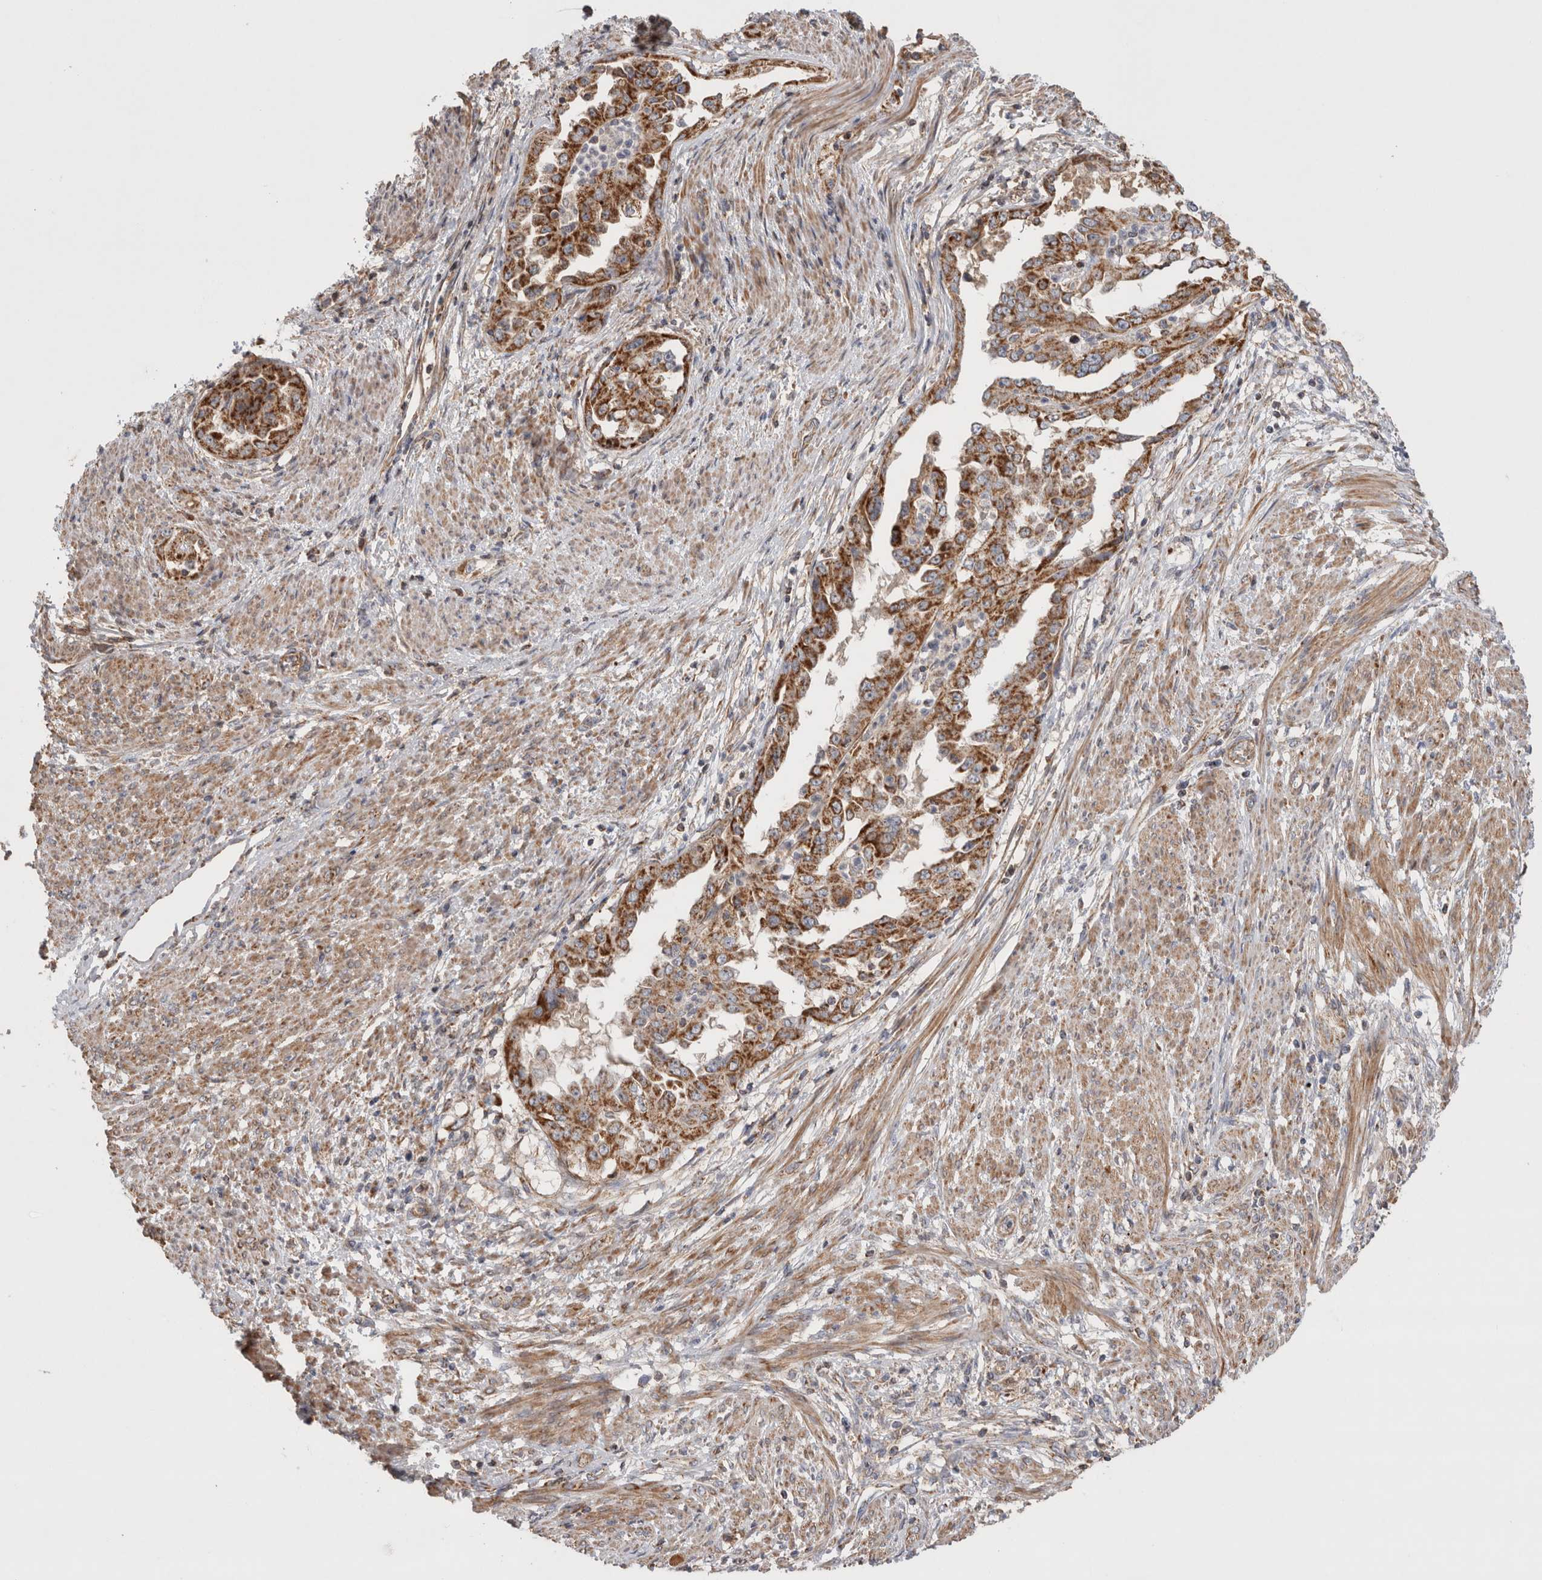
{"staining": {"intensity": "strong", "quantity": ">75%", "location": "cytoplasmic/membranous"}, "tissue": "endometrial cancer", "cell_type": "Tumor cells", "image_type": "cancer", "snomed": [{"axis": "morphology", "description": "Adenocarcinoma, NOS"}, {"axis": "topography", "description": "Endometrium"}], "caption": "The image demonstrates staining of endometrial adenocarcinoma, revealing strong cytoplasmic/membranous protein positivity (brown color) within tumor cells.", "gene": "MRPS28", "patient": {"sex": "female", "age": 85}}